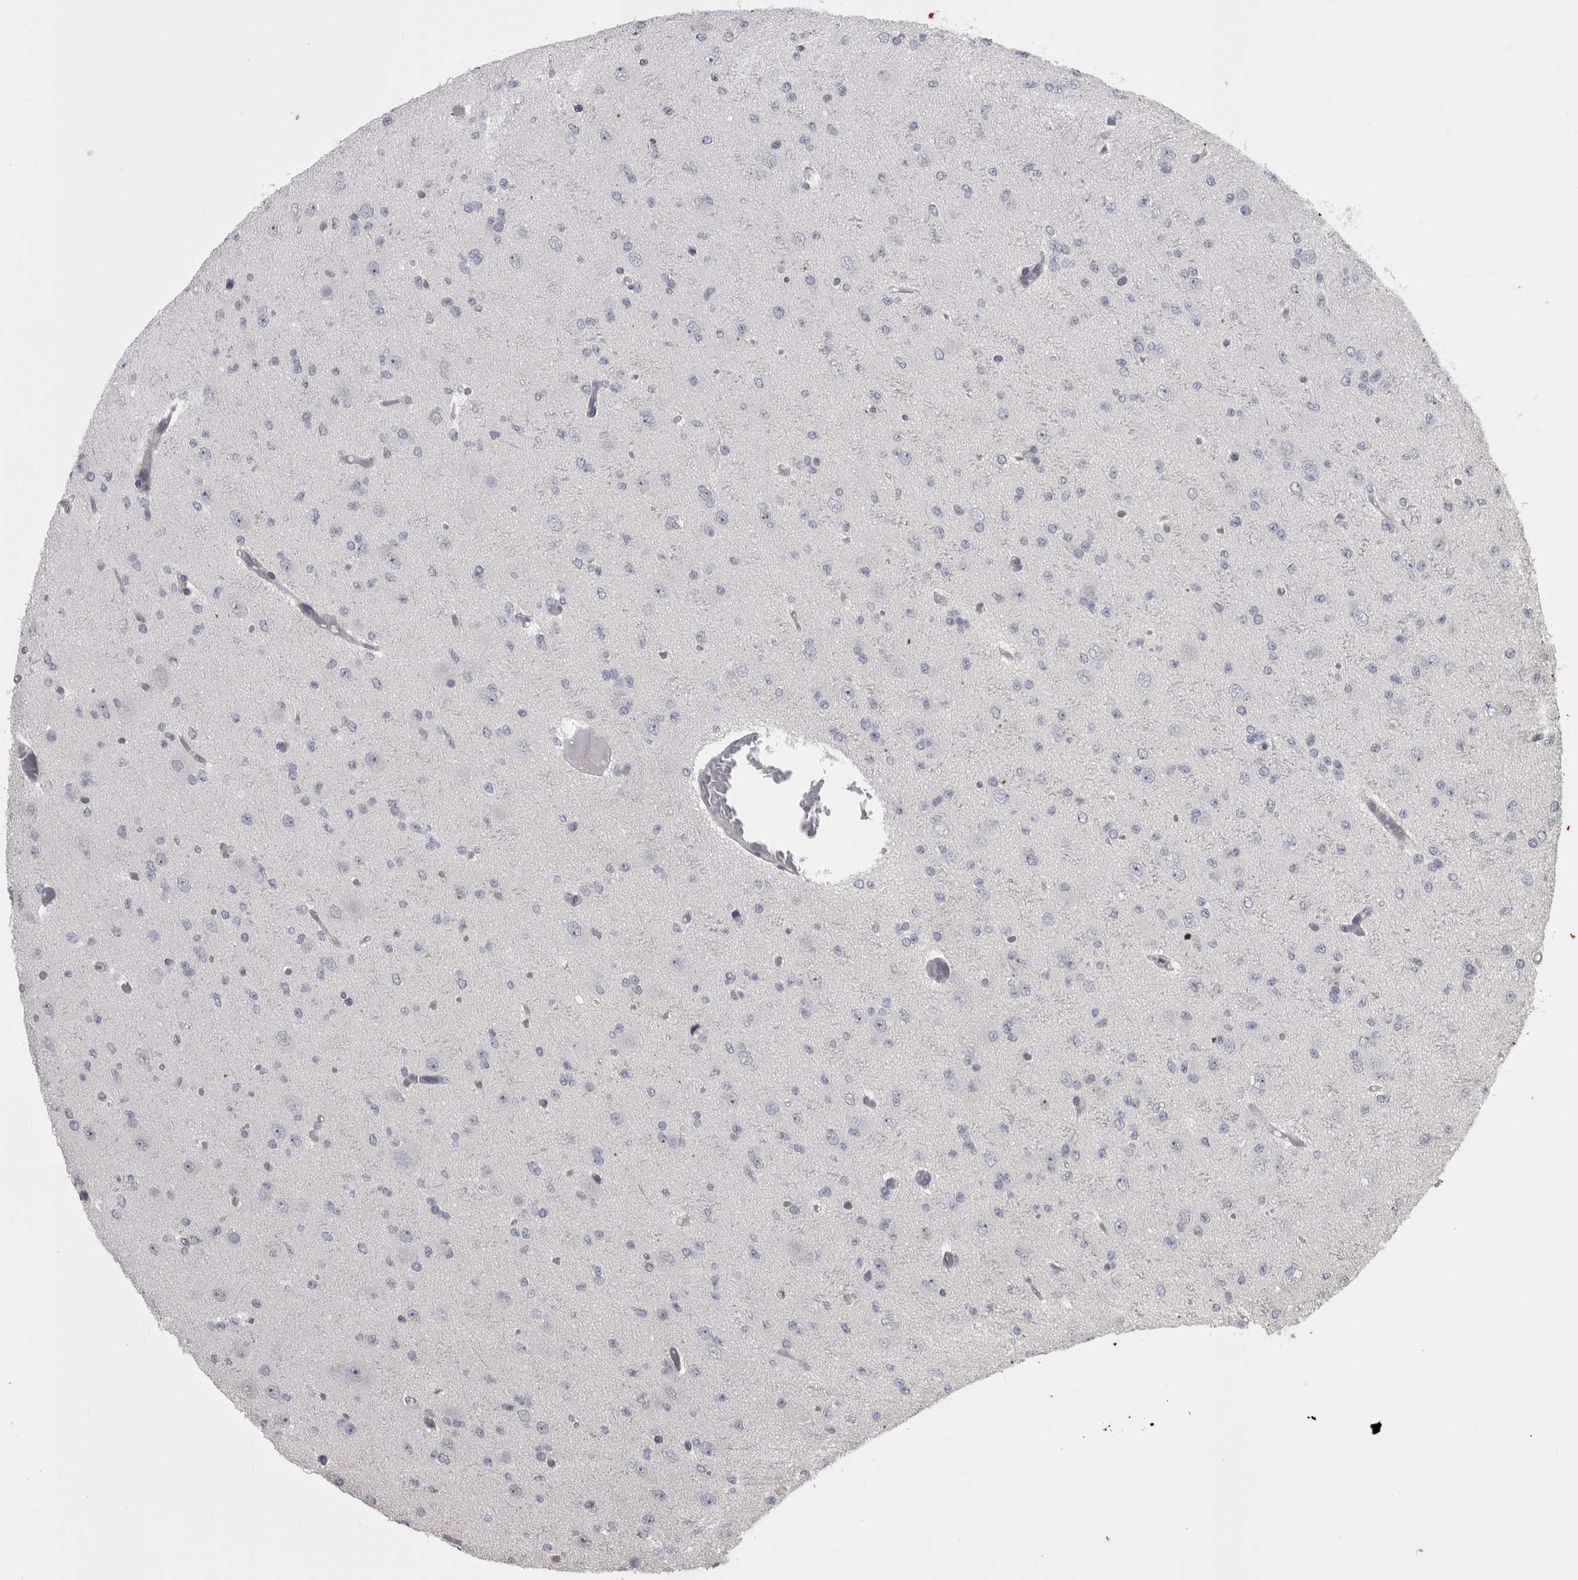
{"staining": {"intensity": "negative", "quantity": "none", "location": "none"}, "tissue": "glioma", "cell_type": "Tumor cells", "image_type": "cancer", "snomed": [{"axis": "morphology", "description": "Glioma, malignant, Low grade"}, {"axis": "topography", "description": "Brain"}], "caption": "Malignant low-grade glioma stained for a protein using IHC exhibits no expression tumor cells.", "gene": "APRT", "patient": {"sex": "female", "age": 22}}